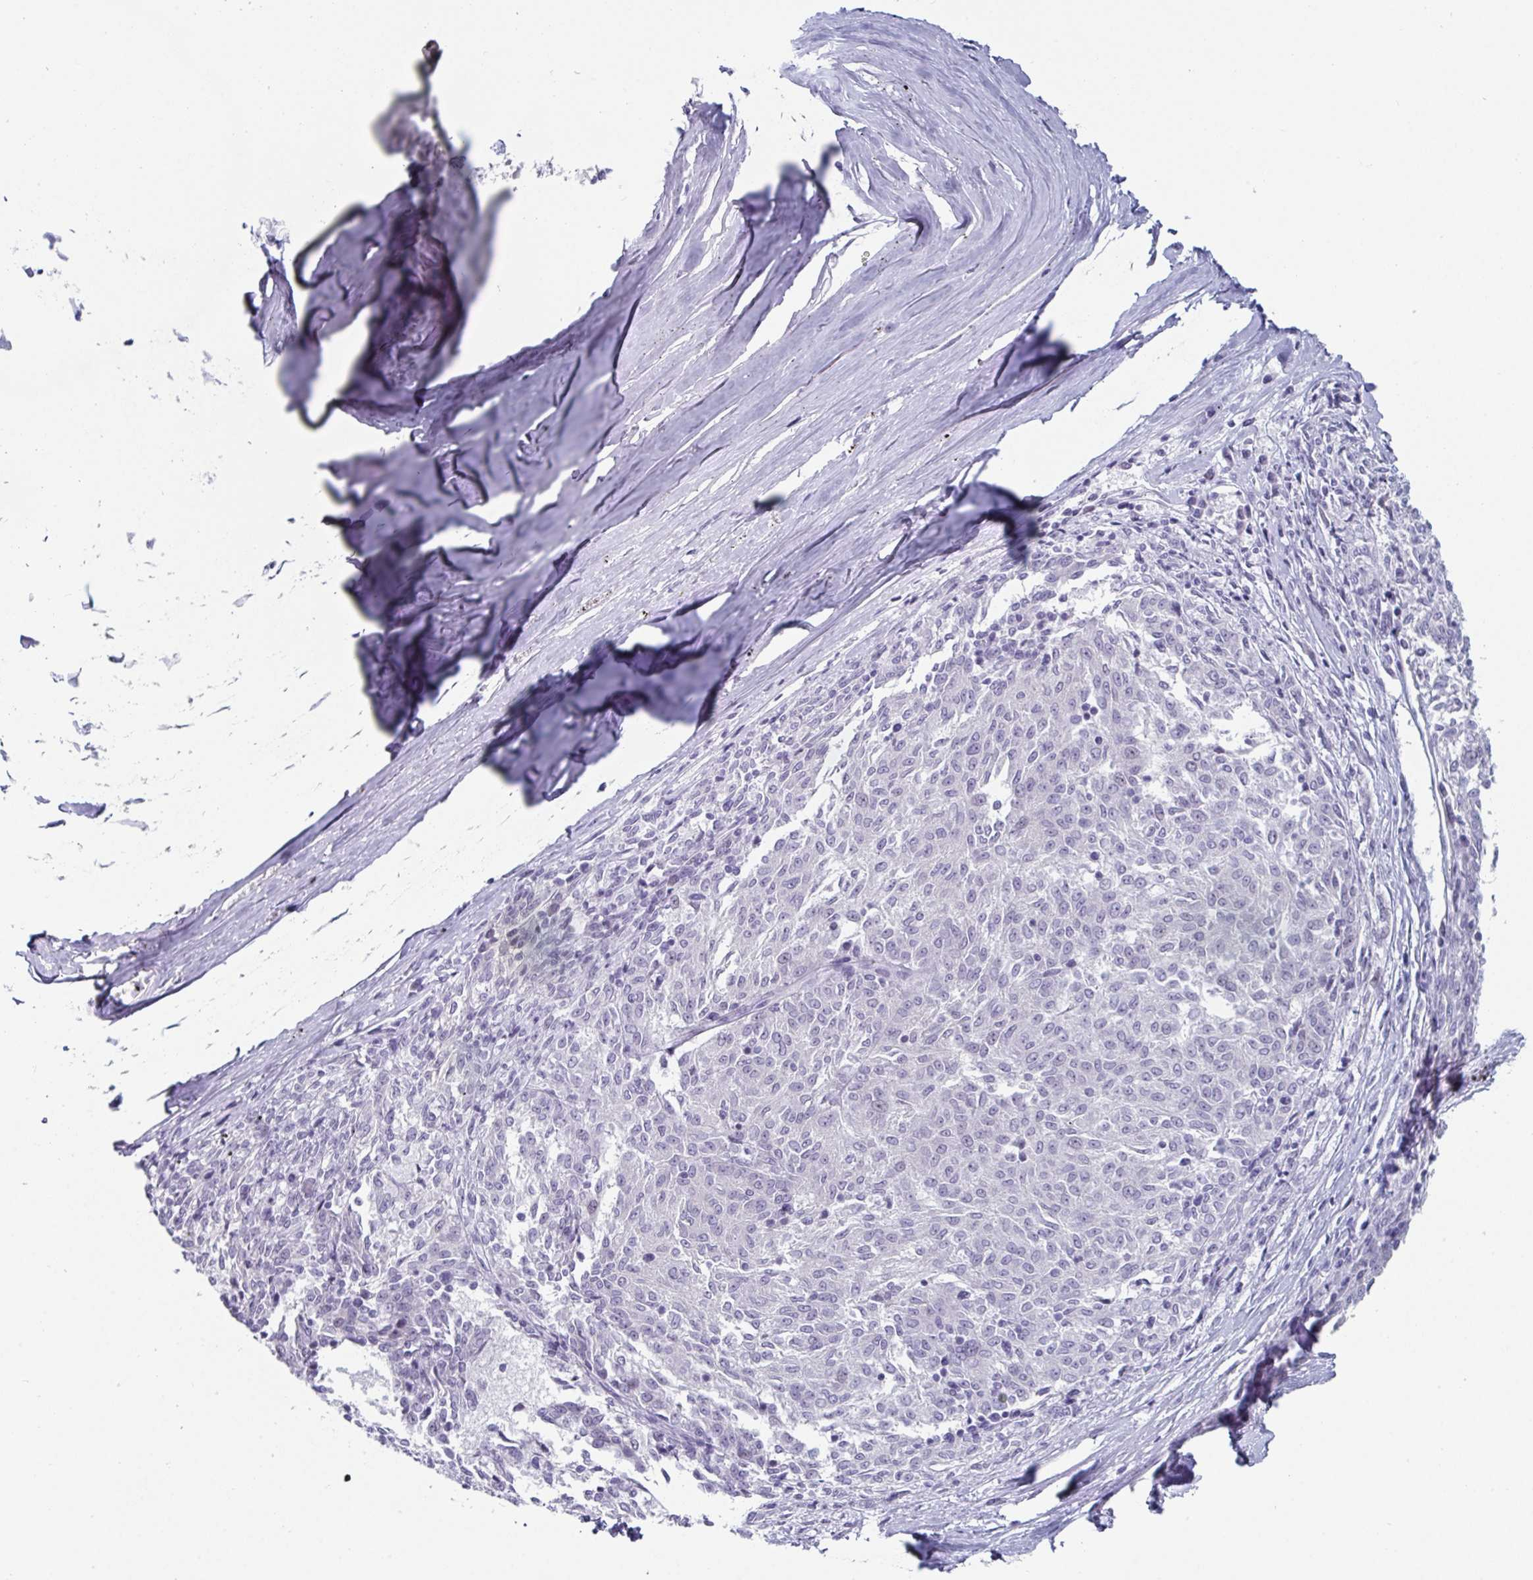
{"staining": {"intensity": "negative", "quantity": "none", "location": "none"}, "tissue": "melanoma", "cell_type": "Tumor cells", "image_type": "cancer", "snomed": [{"axis": "morphology", "description": "Malignant melanoma, NOS"}, {"axis": "topography", "description": "Skin"}], "caption": "Histopathology image shows no significant protein staining in tumor cells of melanoma.", "gene": "VSIG10L", "patient": {"sex": "female", "age": 72}}